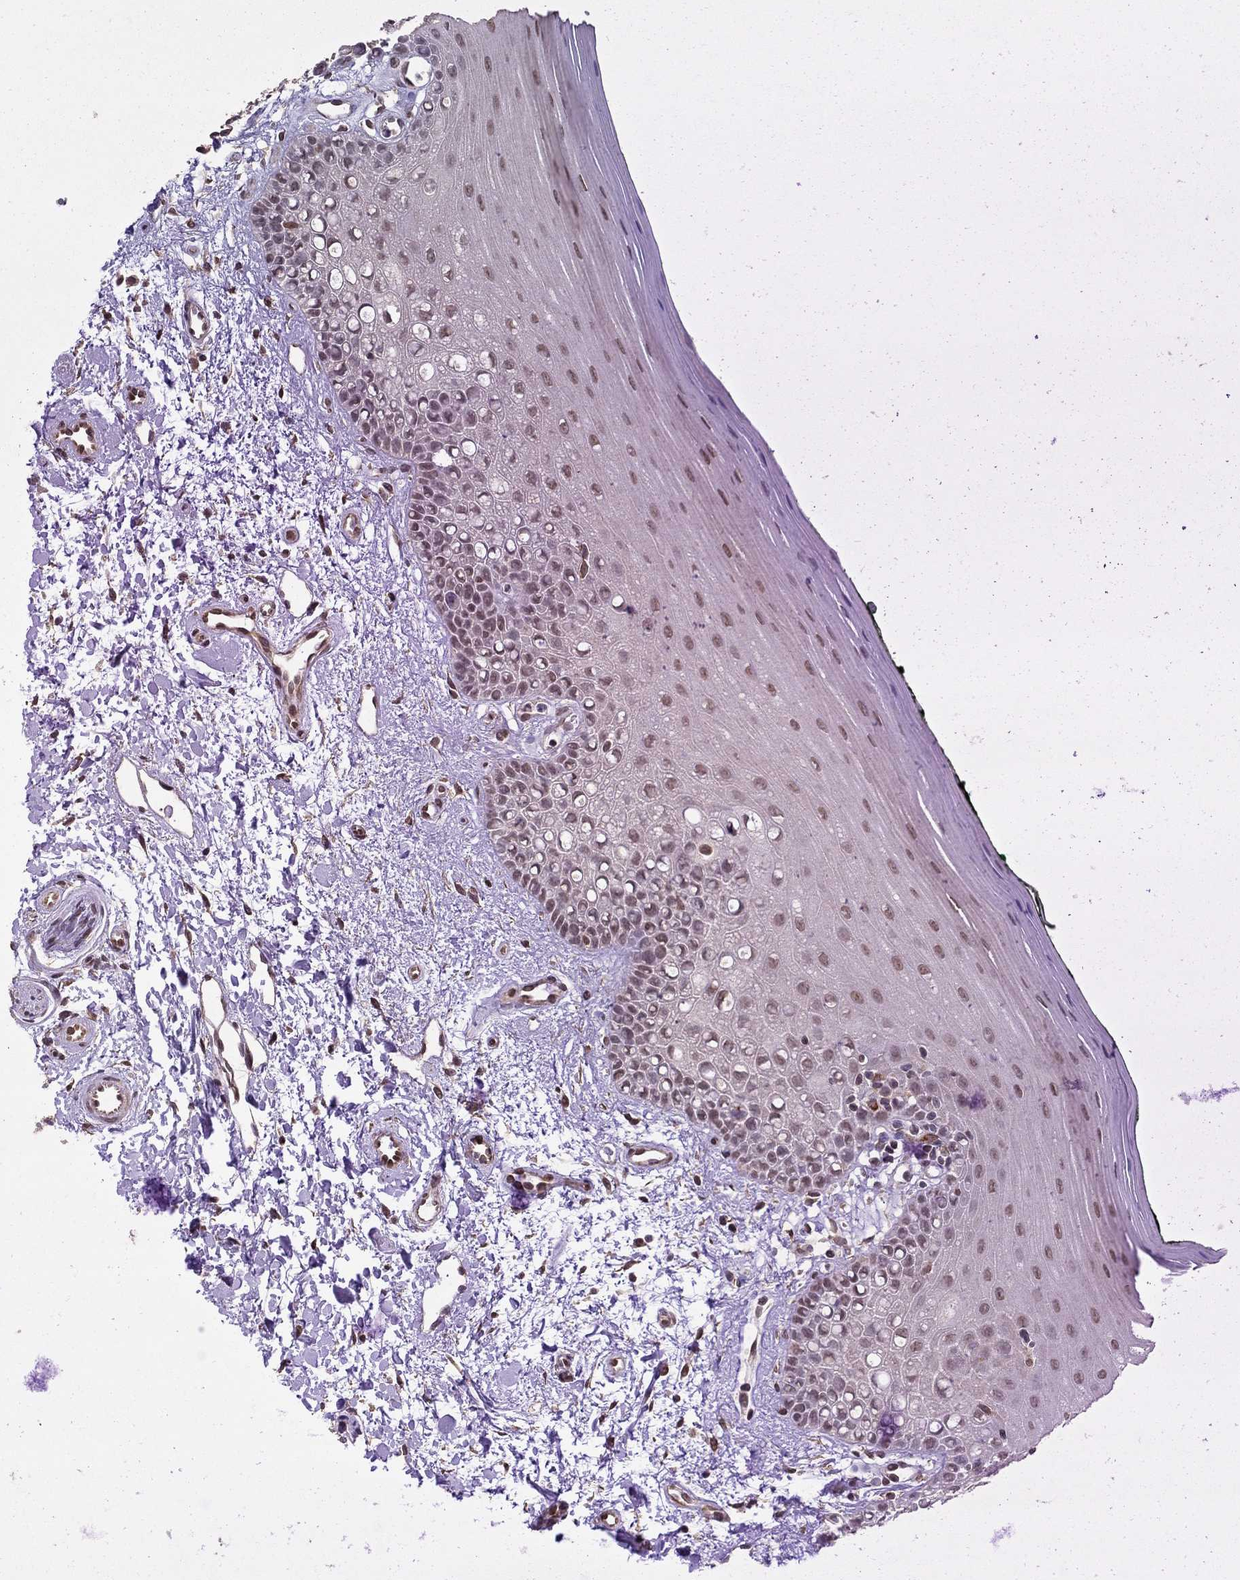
{"staining": {"intensity": "weak", "quantity": "<25%", "location": "nuclear"}, "tissue": "oral mucosa", "cell_type": "Squamous epithelial cells", "image_type": "normal", "snomed": [{"axis": "morphology", "description": "Normal tissue, NOS"}, {"axis": "topography", "description": "Oral tissue"}], "caption": "Immunohistochemical staining of normal oral mucosa displays no significant expression in squamous epithelial cells. (Stains: DAB IHC with hematoxylin counter stain, Microscopy: brightfield microscopy at high magnification).", "gene": "GRIA3", "patient": {"sex": "female", "age": 78}}